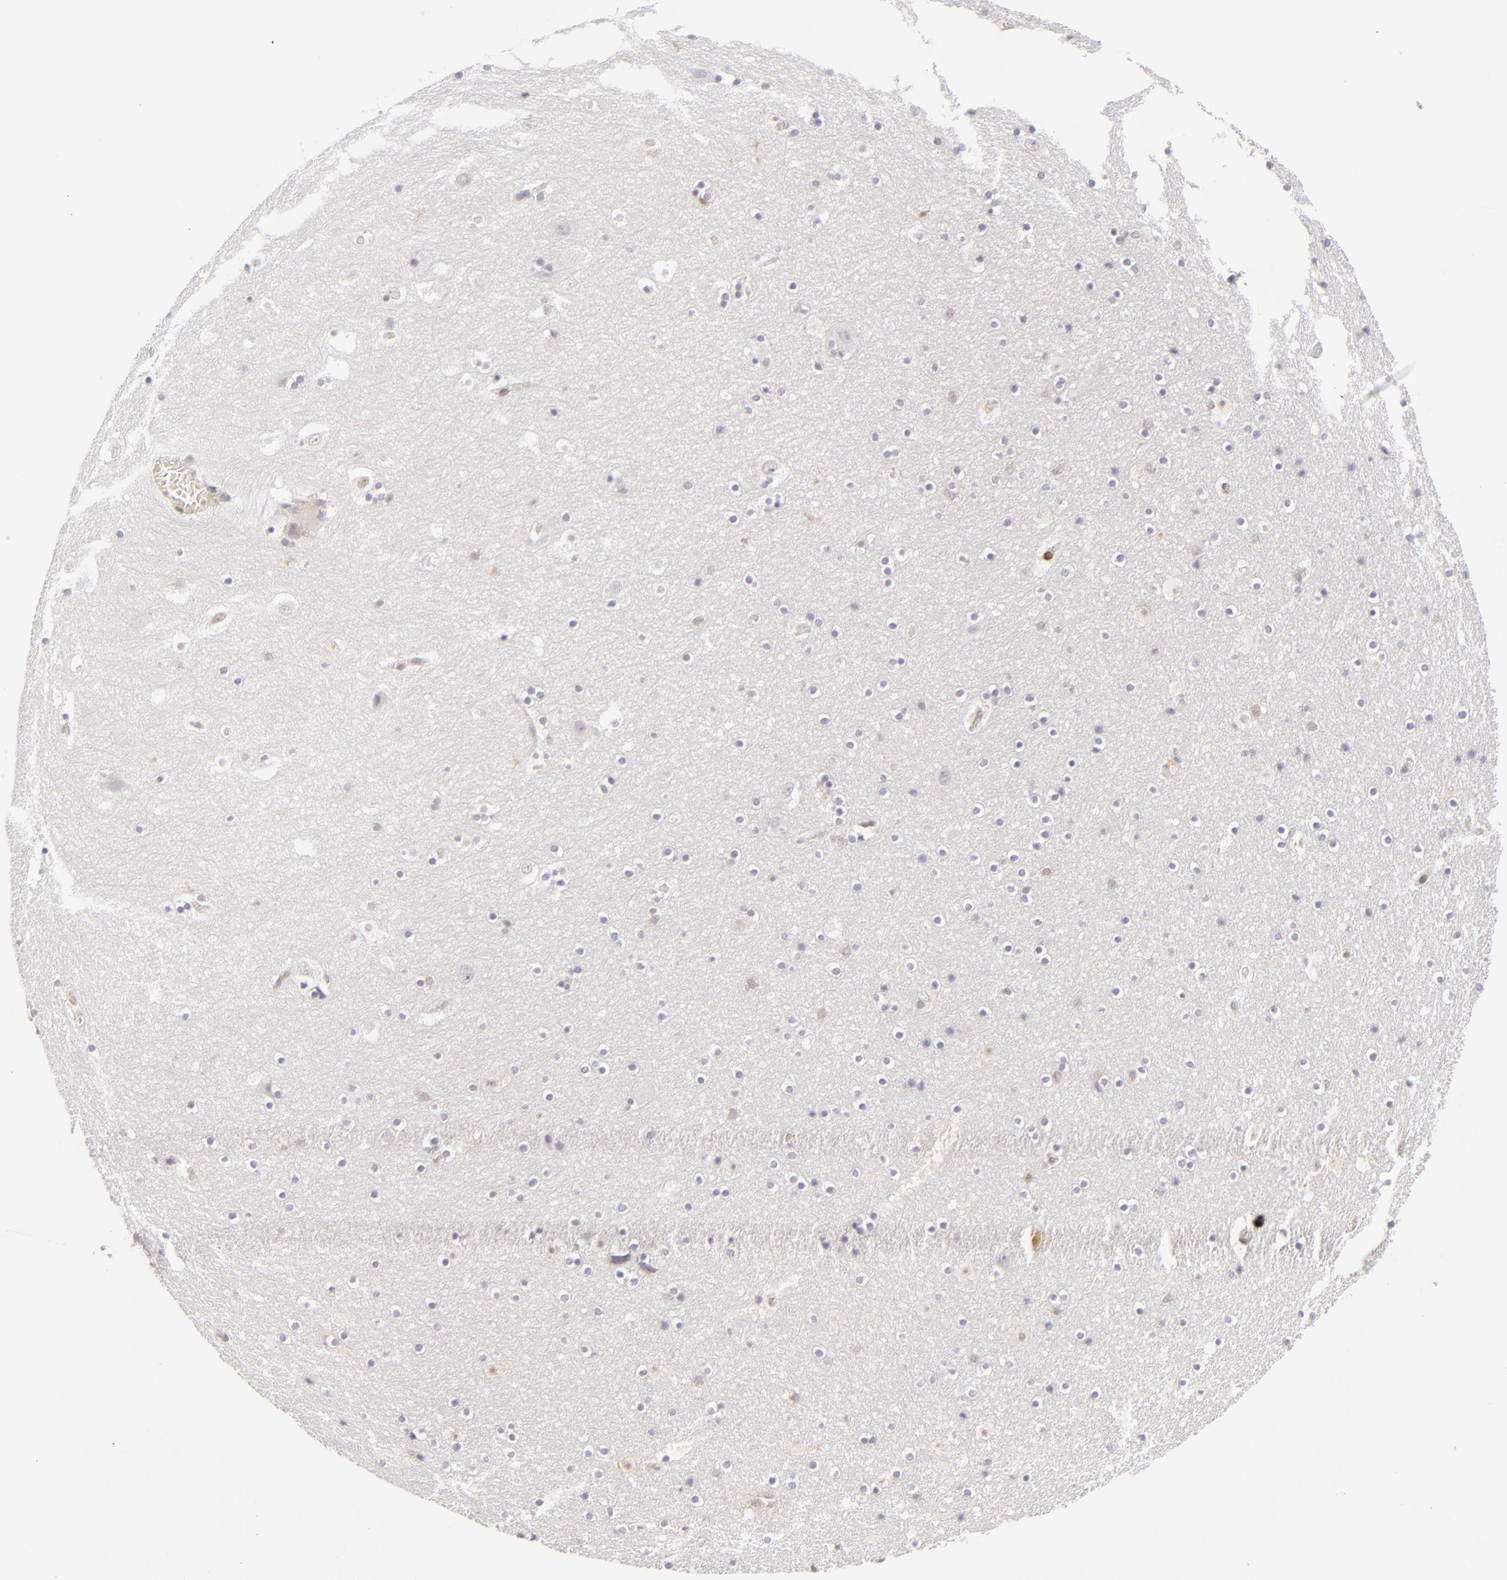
{"staining": {"intensity": "weak", "quantity": "<25%", "location": "cytoplasmic/membranous,nuclear"}, "tissue": "hippocampus", "cell_type": "Glial cells", "image_type": "normal", "snomed": [{"axis": "morphology", "description": "Normal tissue, NOS"}, {"axis": "topography", "description": "Hippocampus"}], "caption": "The photomicrograph demonstrates no significant staining in glial cells of hippocampus.", "gene": "APOBEC3G", "patient": {"sex": "male", "age": 45}}